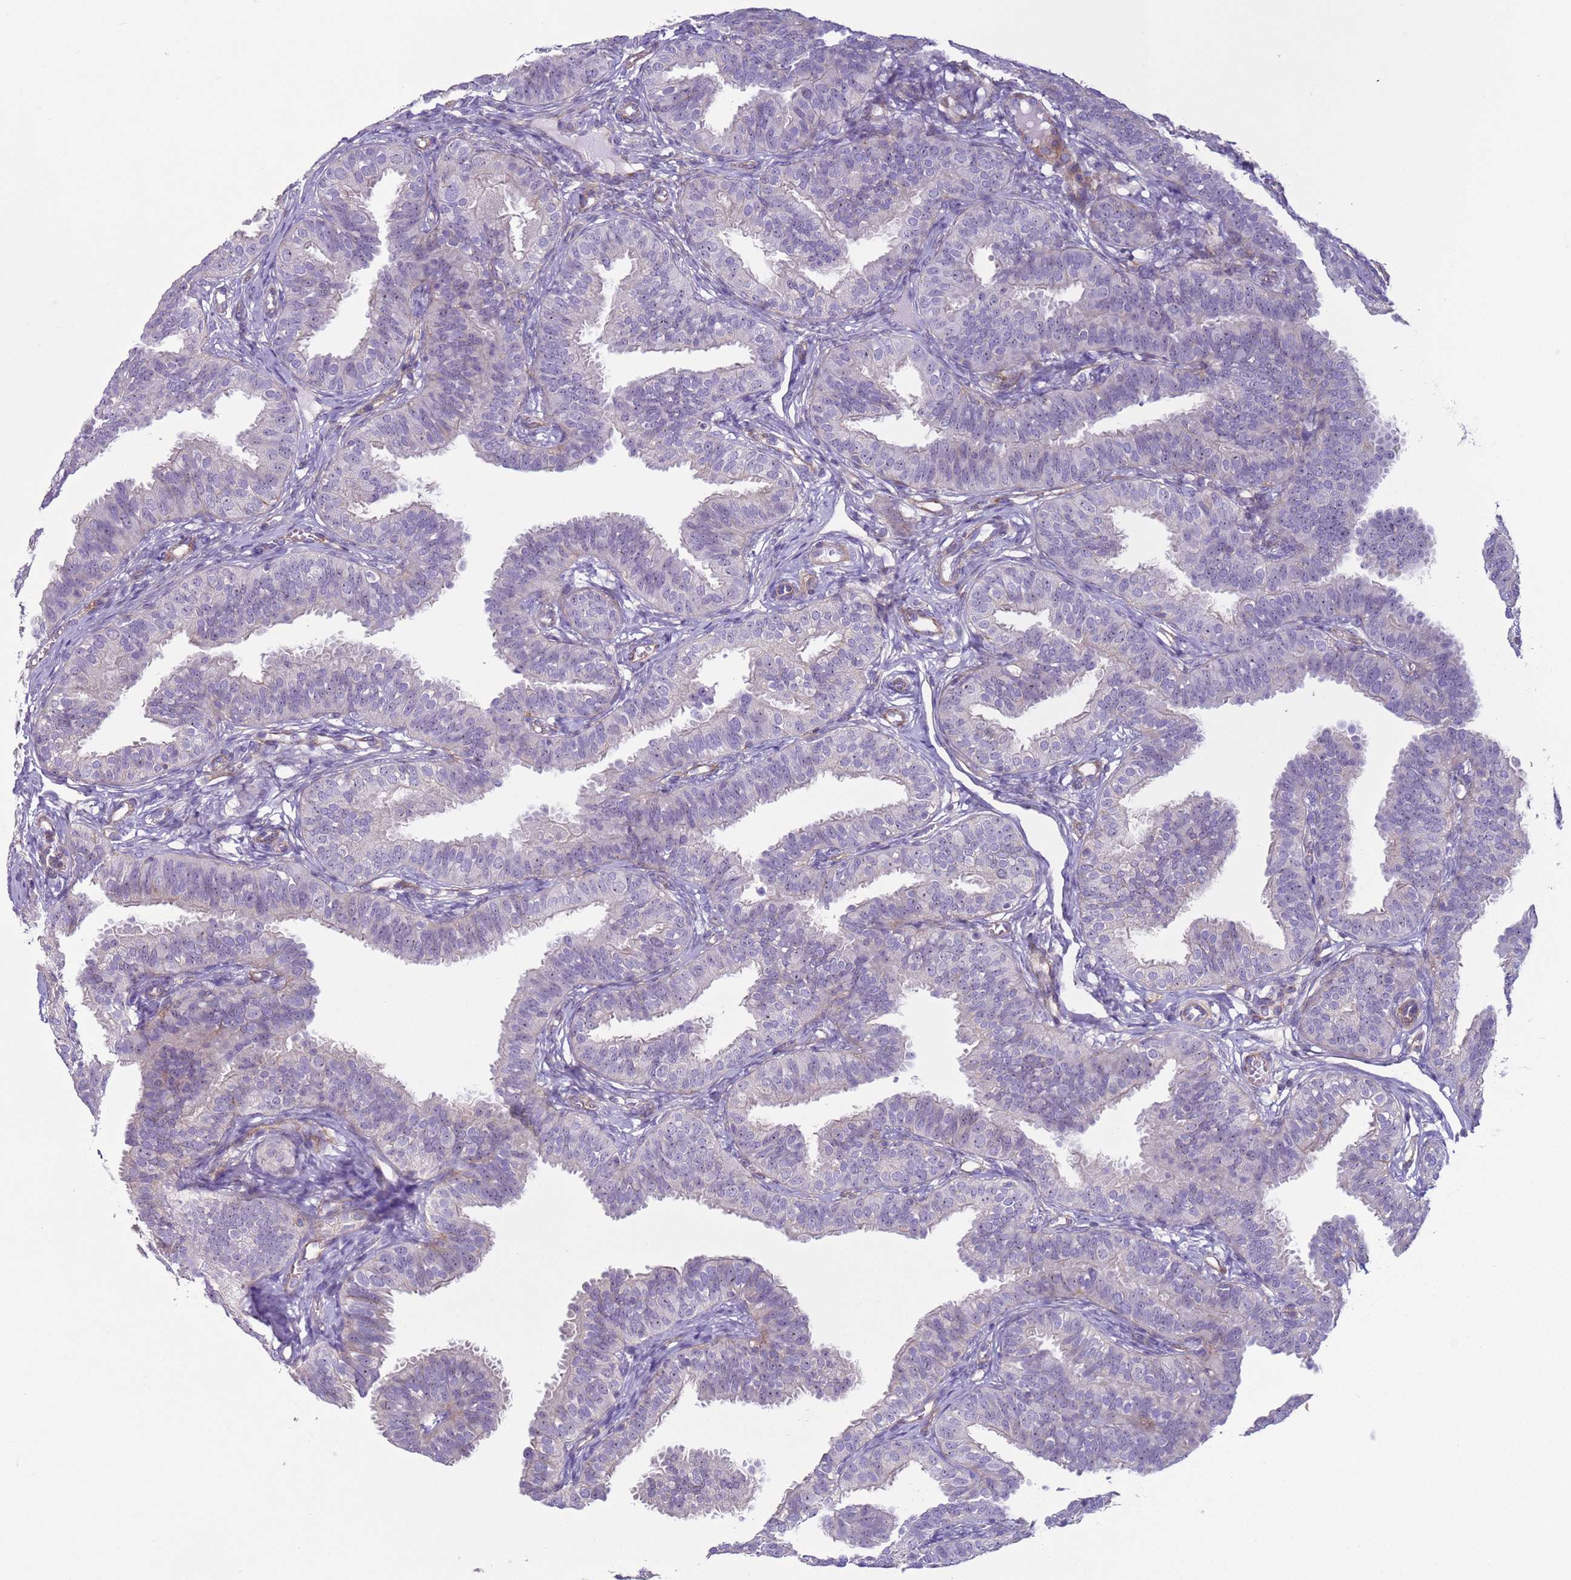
{"staining": {"intensity": "negative", "quantity": "none", "location": "none"}, "tissue": "fallopian tube", "cell_type": "Glandular cells", "image_type": "normal", "snomed": [{"axis": "morphology", "description": "Normal tissue, NOS"}, {"axis": "topography", "description": "Fallopian tube"}], "caption": "Protein analysis of benign fallopian tube displays no significant positivity in glandular cells. (Stains: DAB IHC with hematoxylin counter stain, Microscopy: brightfield microscopy at high magnification).", "gene": "HEATR1", "patient": {"sex": "female", "age": 35}}